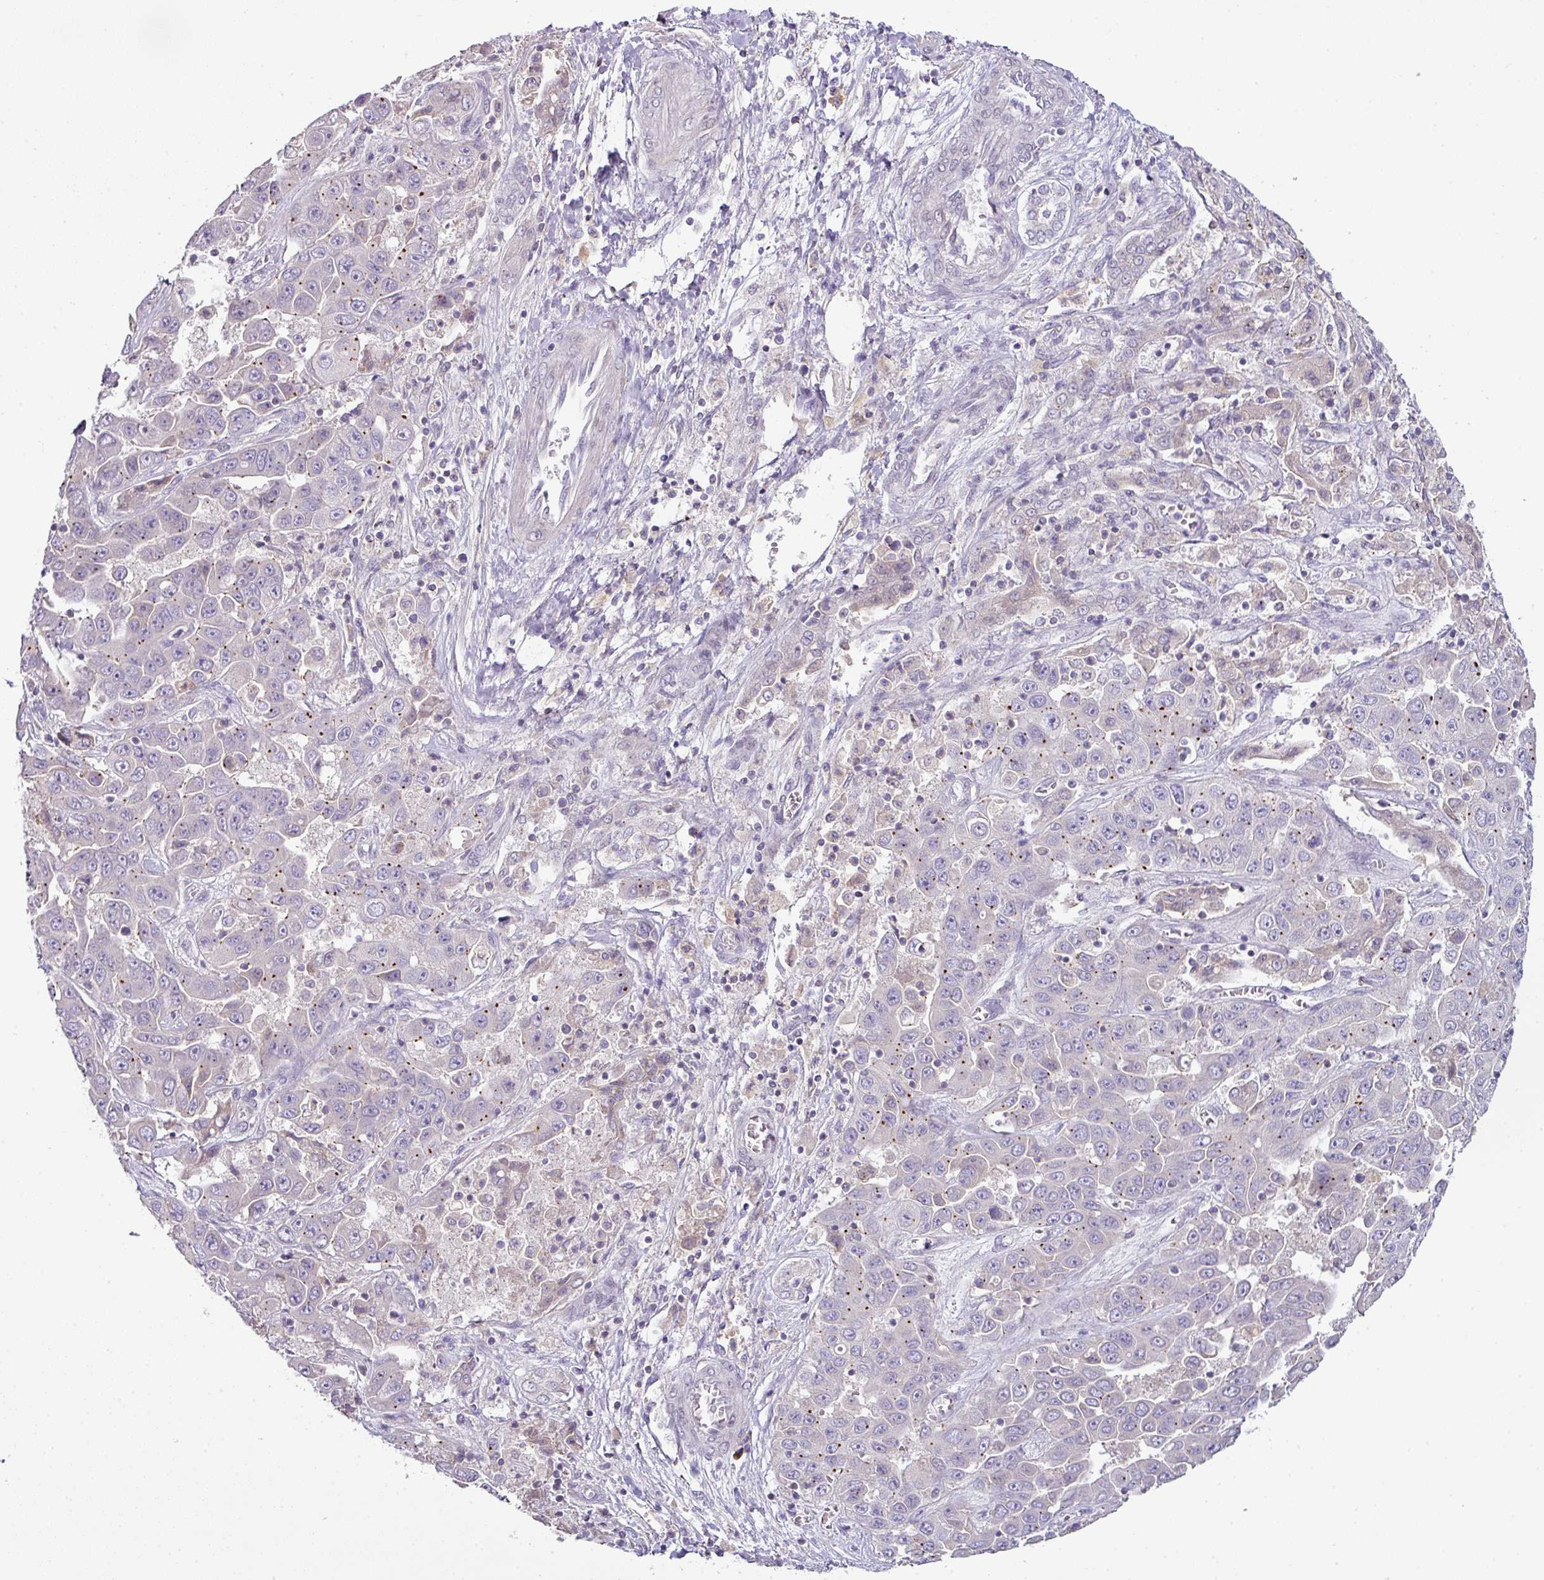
{"staining": {"intensity": "negative", "quantity": "none", "location": "none"}, "tissue": "liver cancer", "cell_type": "Tumor cells", "image_type": "cancer", "snomed": [{"axis": "morphology", "description": "Cholangiocarcinoma"}, {"axis": "topography", "description": "Liver"}], "caption": "DAB immunohistochemical staining of human liver cancer exhibits no significant staining in tumor cells.", "gene": "SLAMF6", "patient": {"sex": "female", "age": 52}}